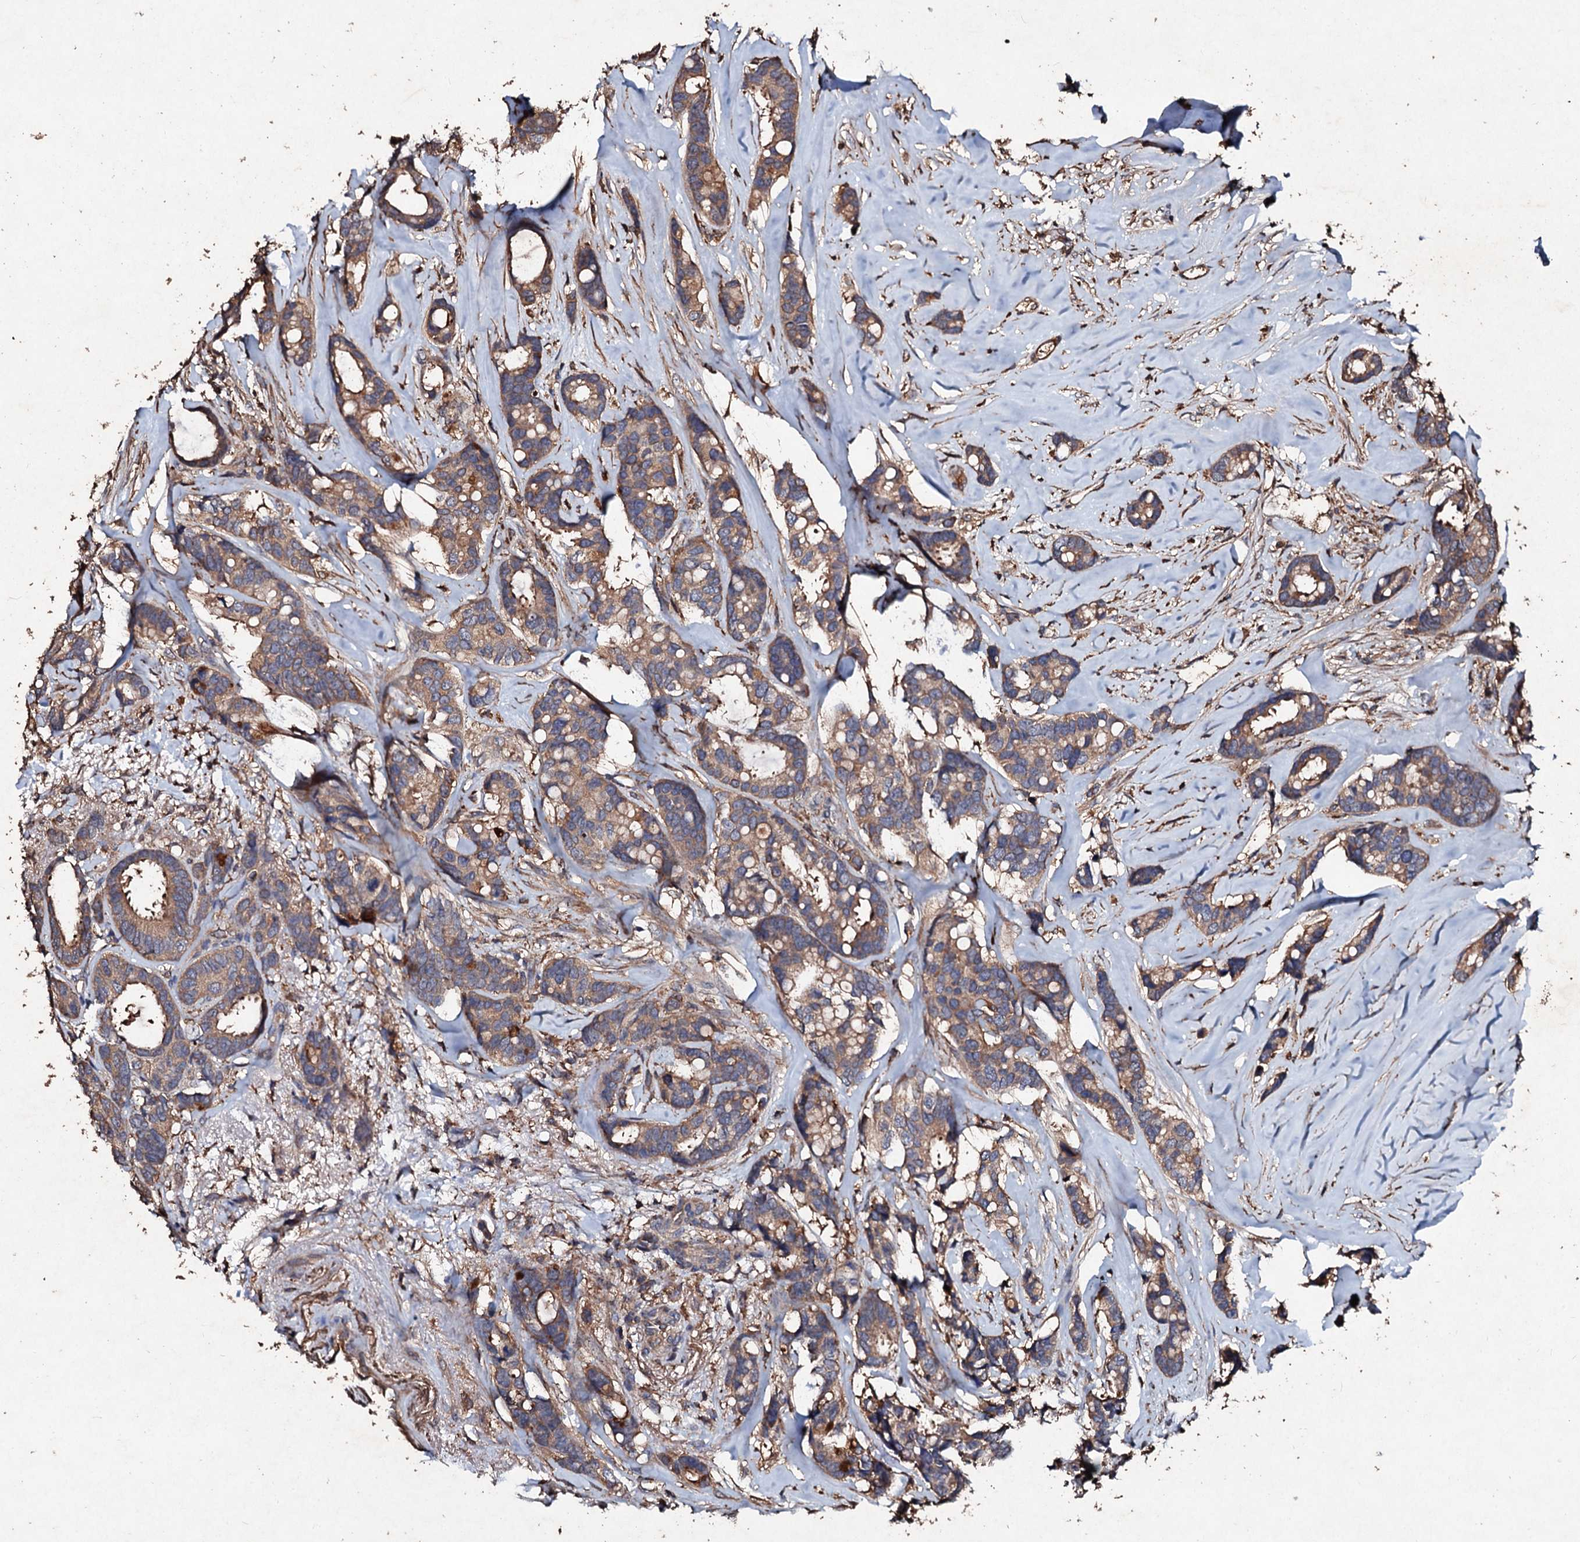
{"staining": {"intensity": "moderate", "quantity": ">75%", "location": "cytoplasmic/membranous"}, "tissue": "breast cancer", "cell_type": "Tumor cells", "image_type": "cancer", "snomed": [{"axis": "morphology", "description": "Duct carcinoma"}, {"axis": "topography", "description": "Breast"}], "caption": "Immunohistochemistry (IHC) (DAB) staining of breast cancer displays moderate cytoplasmic/membranous protein positivity in approximately >75% of tumor cells.", "gene": "KERA", "patient": {"sex": "female", "age": 87}}